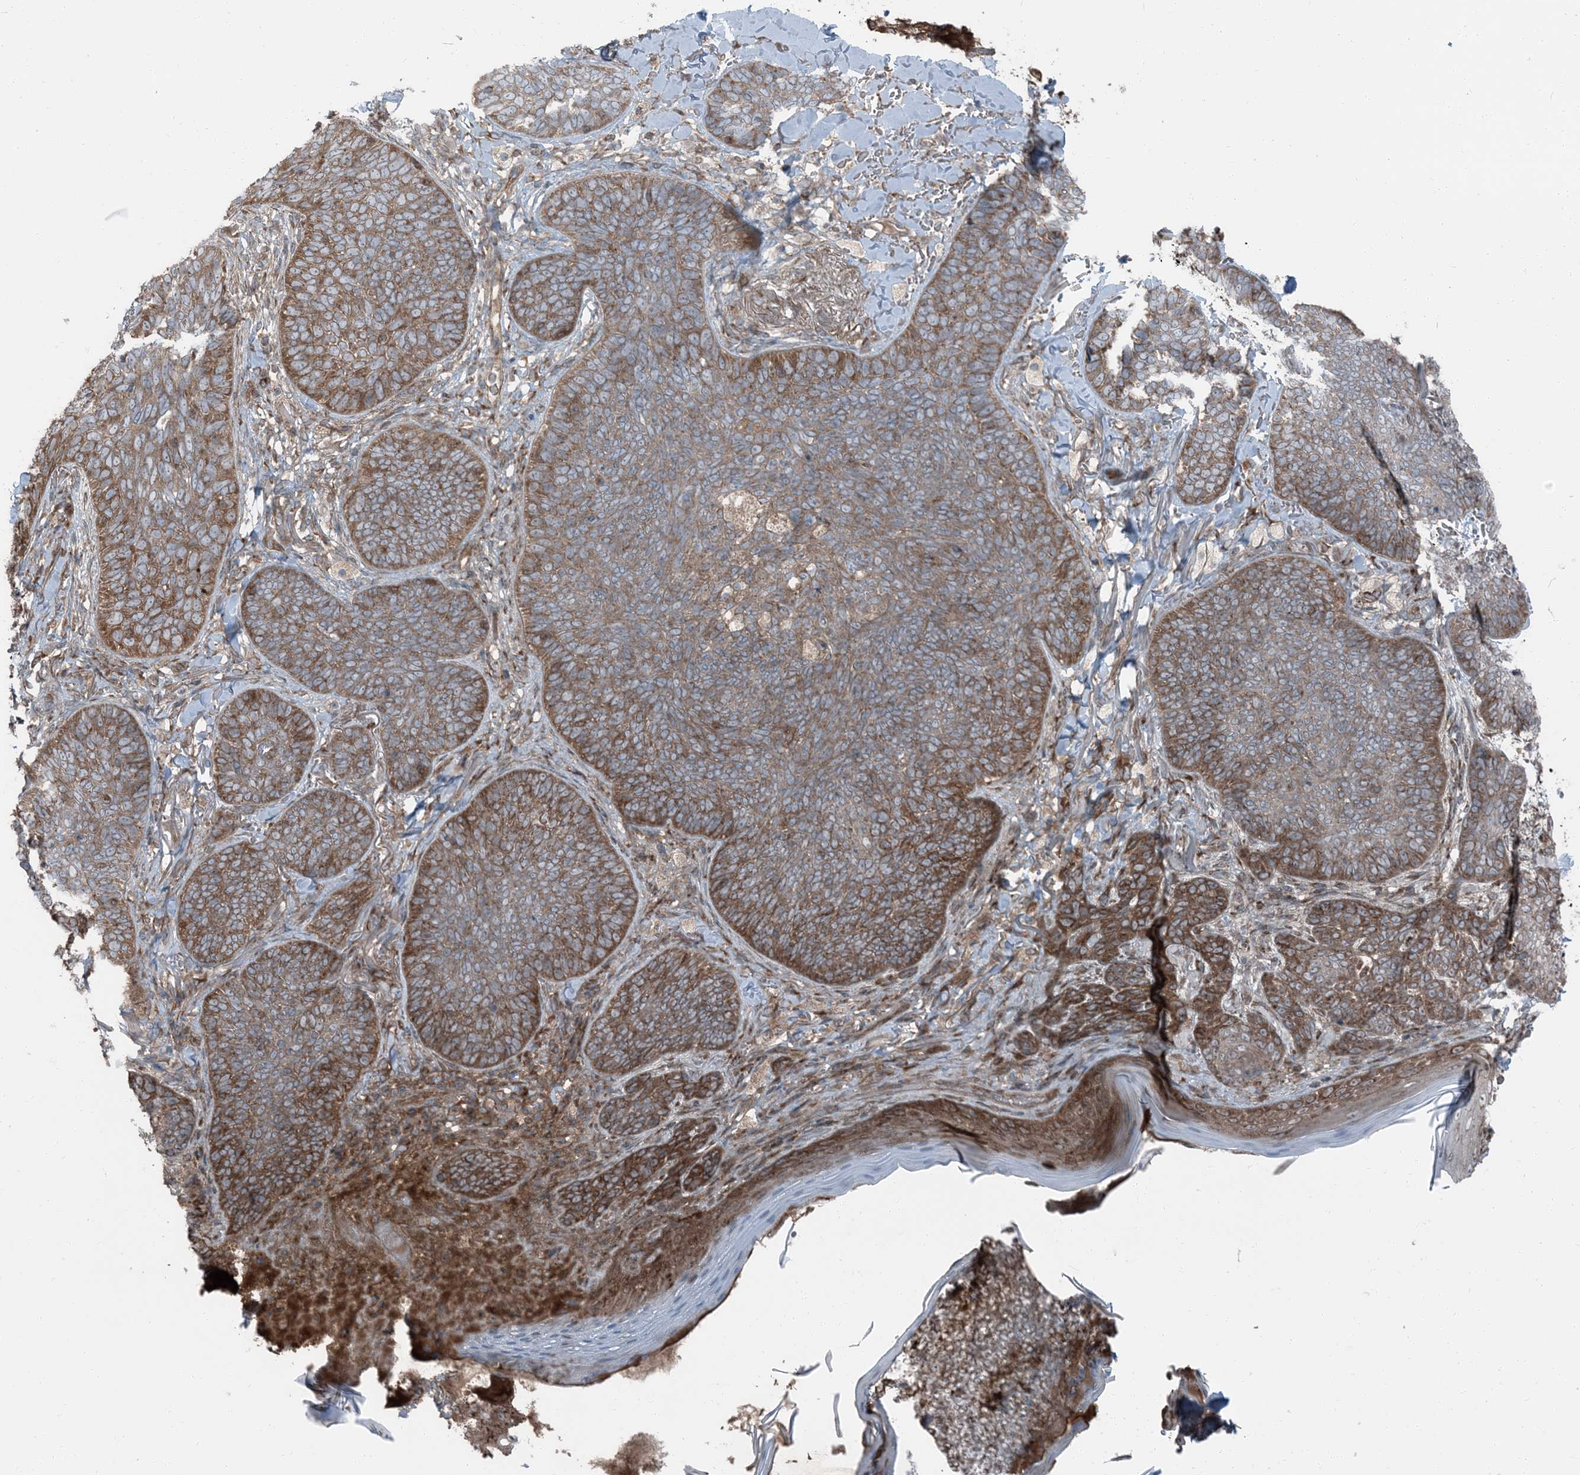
{"staining": {"intensity": "moderate", "quantity": ">75%", "location": "cytoplasmic/membranous"}, "tissue": "skin cancer", "cell_type": "Tumor cells", "image_type": "cancer", "snomed": [{"axis": "morphology", "description": "Basal cell carcinoma"}, {"axis": "topography", "description": "Skin"}], "caption": "This is a histology image of IHC staining of skin cancer (basal cell carcinoma), which shows moderate expression in the cytoplasmic/membranous of tumor cells.", "gene": "RAB3GAP1", "patient": {"sex": "male", "age": 85}}